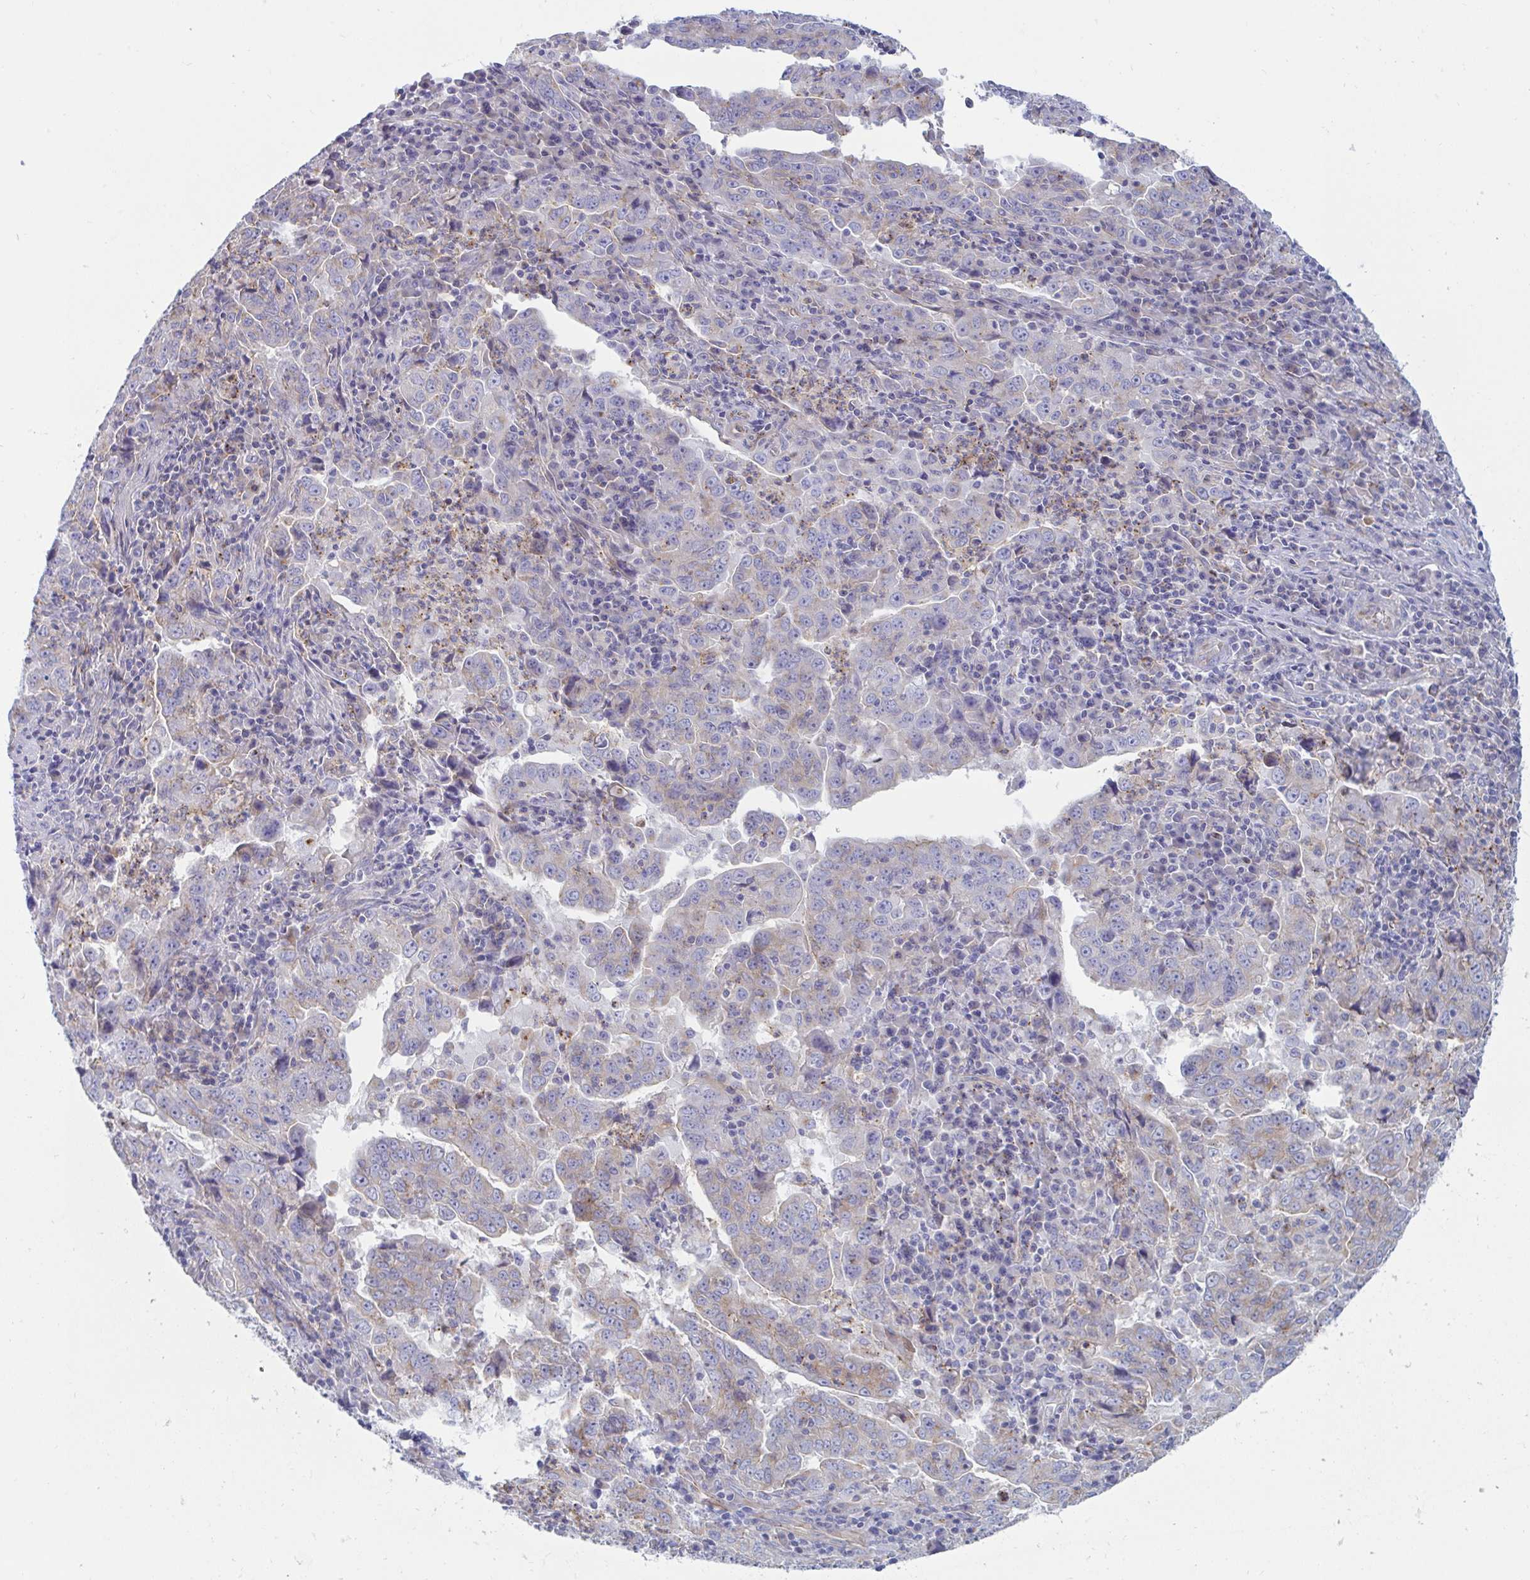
{"staining": {"intensity": "weak", "quantity": "<25%", "location": "cytoplasmic/membranous"}, "tissue": "lung cancer", "cell_type": "Tumor cells", "image_type": "cancer", "snomed": [{"axis": "morphology", "description": "Adenocarcinoma, NOS"}, {"axis": "topography", "description": "Lung"}], "caption": "An immunohistochemistry image of lung cancer (adenocarcinoma) is shown. There is no staining in tumor cells of lung cancer (adenocarcinoma).", "gene": "SLC9A6", "patient": {"sex": "male", "age": 67}}